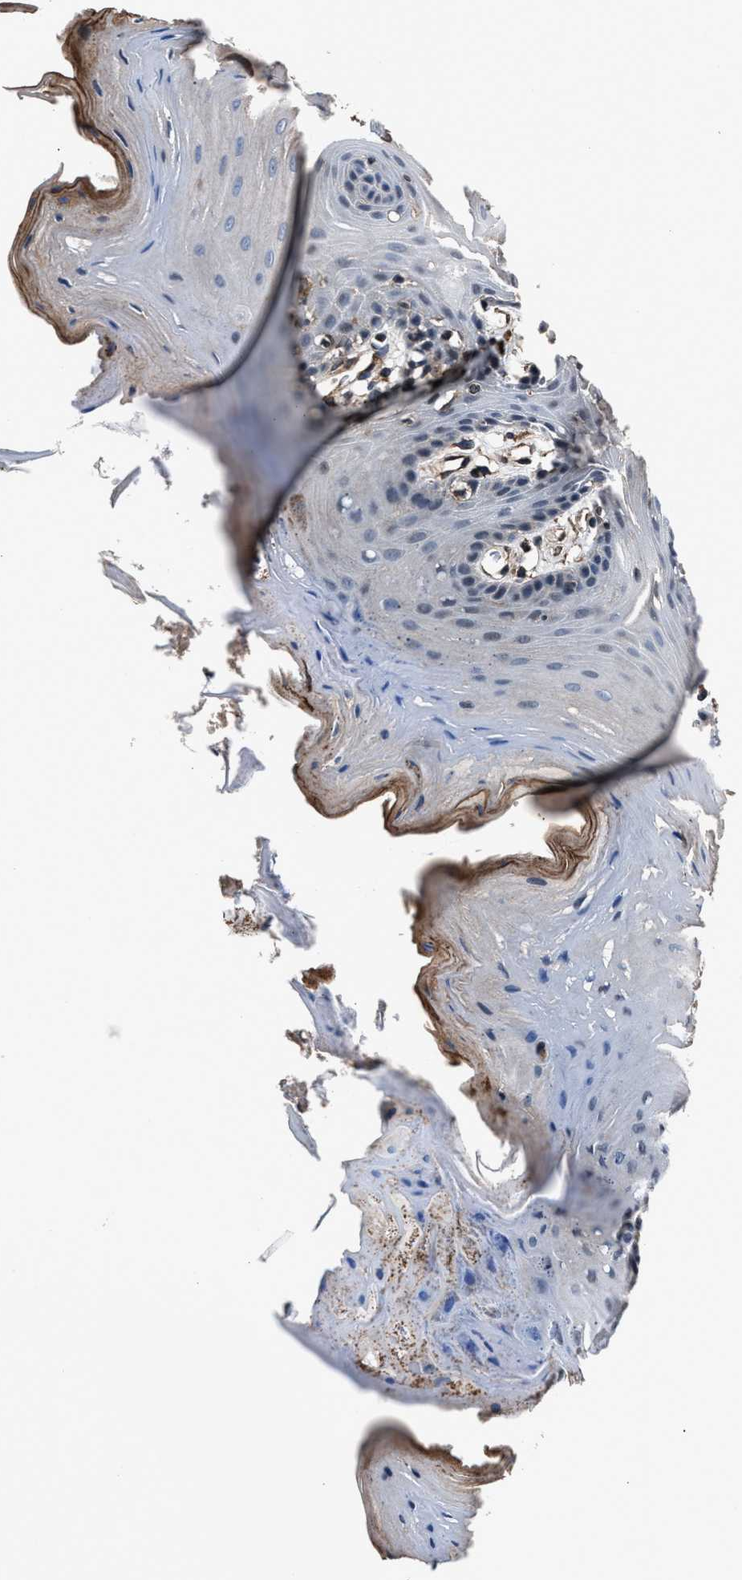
{"staining": {"intensity": "weak", "quantity": "<25%", "location": "cytoplasmic/membranous"}, "tissue": "oral mucosa", "cell_type": "Squamous epithelial cells", "image_type": "normal", "snomed": [{"axis": "morphology", "description": "Normal tissue, NOS"}, {"axis": "morphology", "description": "Squamous cell carcinoma, NOS"}, {"axis": "topography", "description": "Oral tissue"}, {"axis": "topography", "description": "Head-Neck"}], "caption": "The immunohistochemistry histopathology image has no significant positivity in squamous epithelial cells of oral mucosa.", "gene": "MFSD11", "patient": {"sex": "male", "age": 71}}